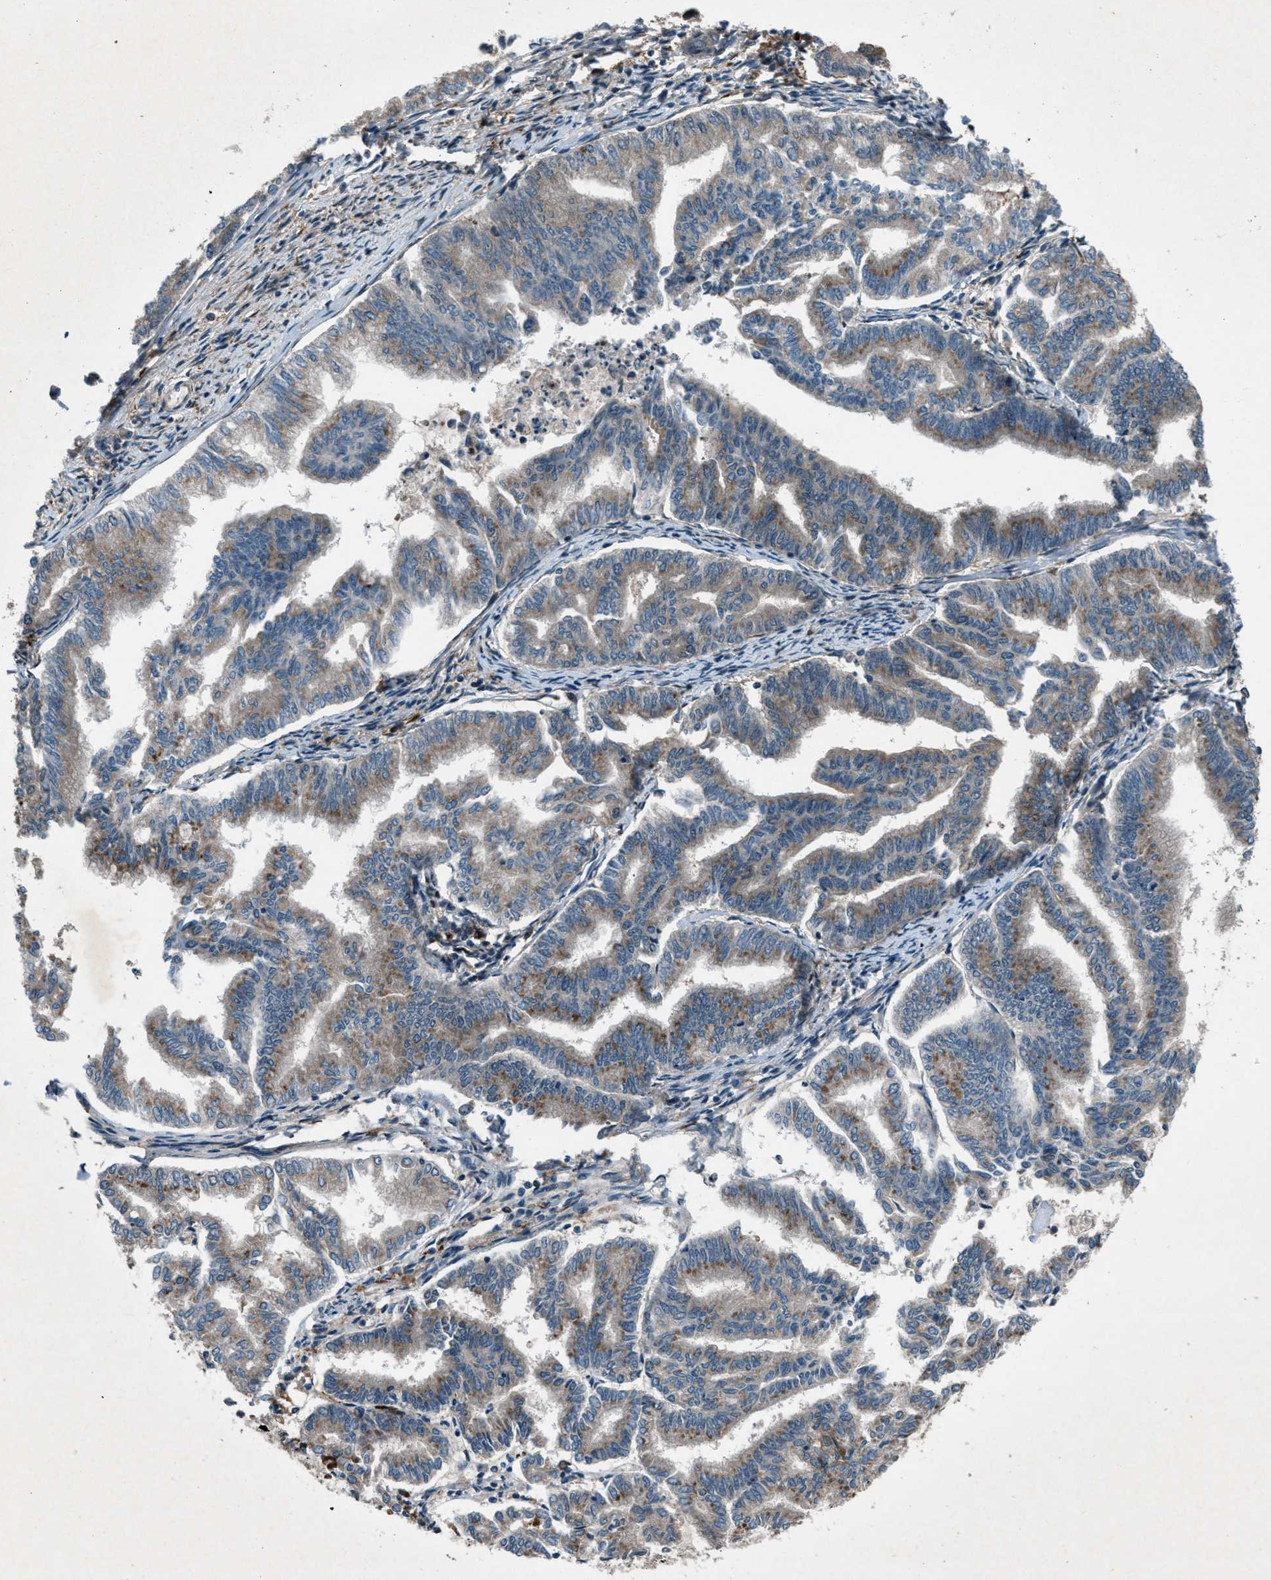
{"staining": {"intensity": "moderate", "quantity": ">75%", "location": "cytoplasmic/membranous"}, "tissue": "endometrial cancer", "cell_type": "Tumor cells", "image_type": "cancer", "snomed": [{"axis": "morphology", "description": "Adenocarcinoma, NOS"}, {"axis": "topography", "description": "Endometrium"}], "caption": "High-power microscopy captured an IHC image of endometrial adenocarcinoma, revealing moderate cytoplasmic/membranous expression in approximately >75% of tumor cells. Immunohistochemistry stains the protein of interest in brown and the nuclei are stained blue.", "gene": "EPSTI1", "patient": {"sex": "female", "age": 79}}